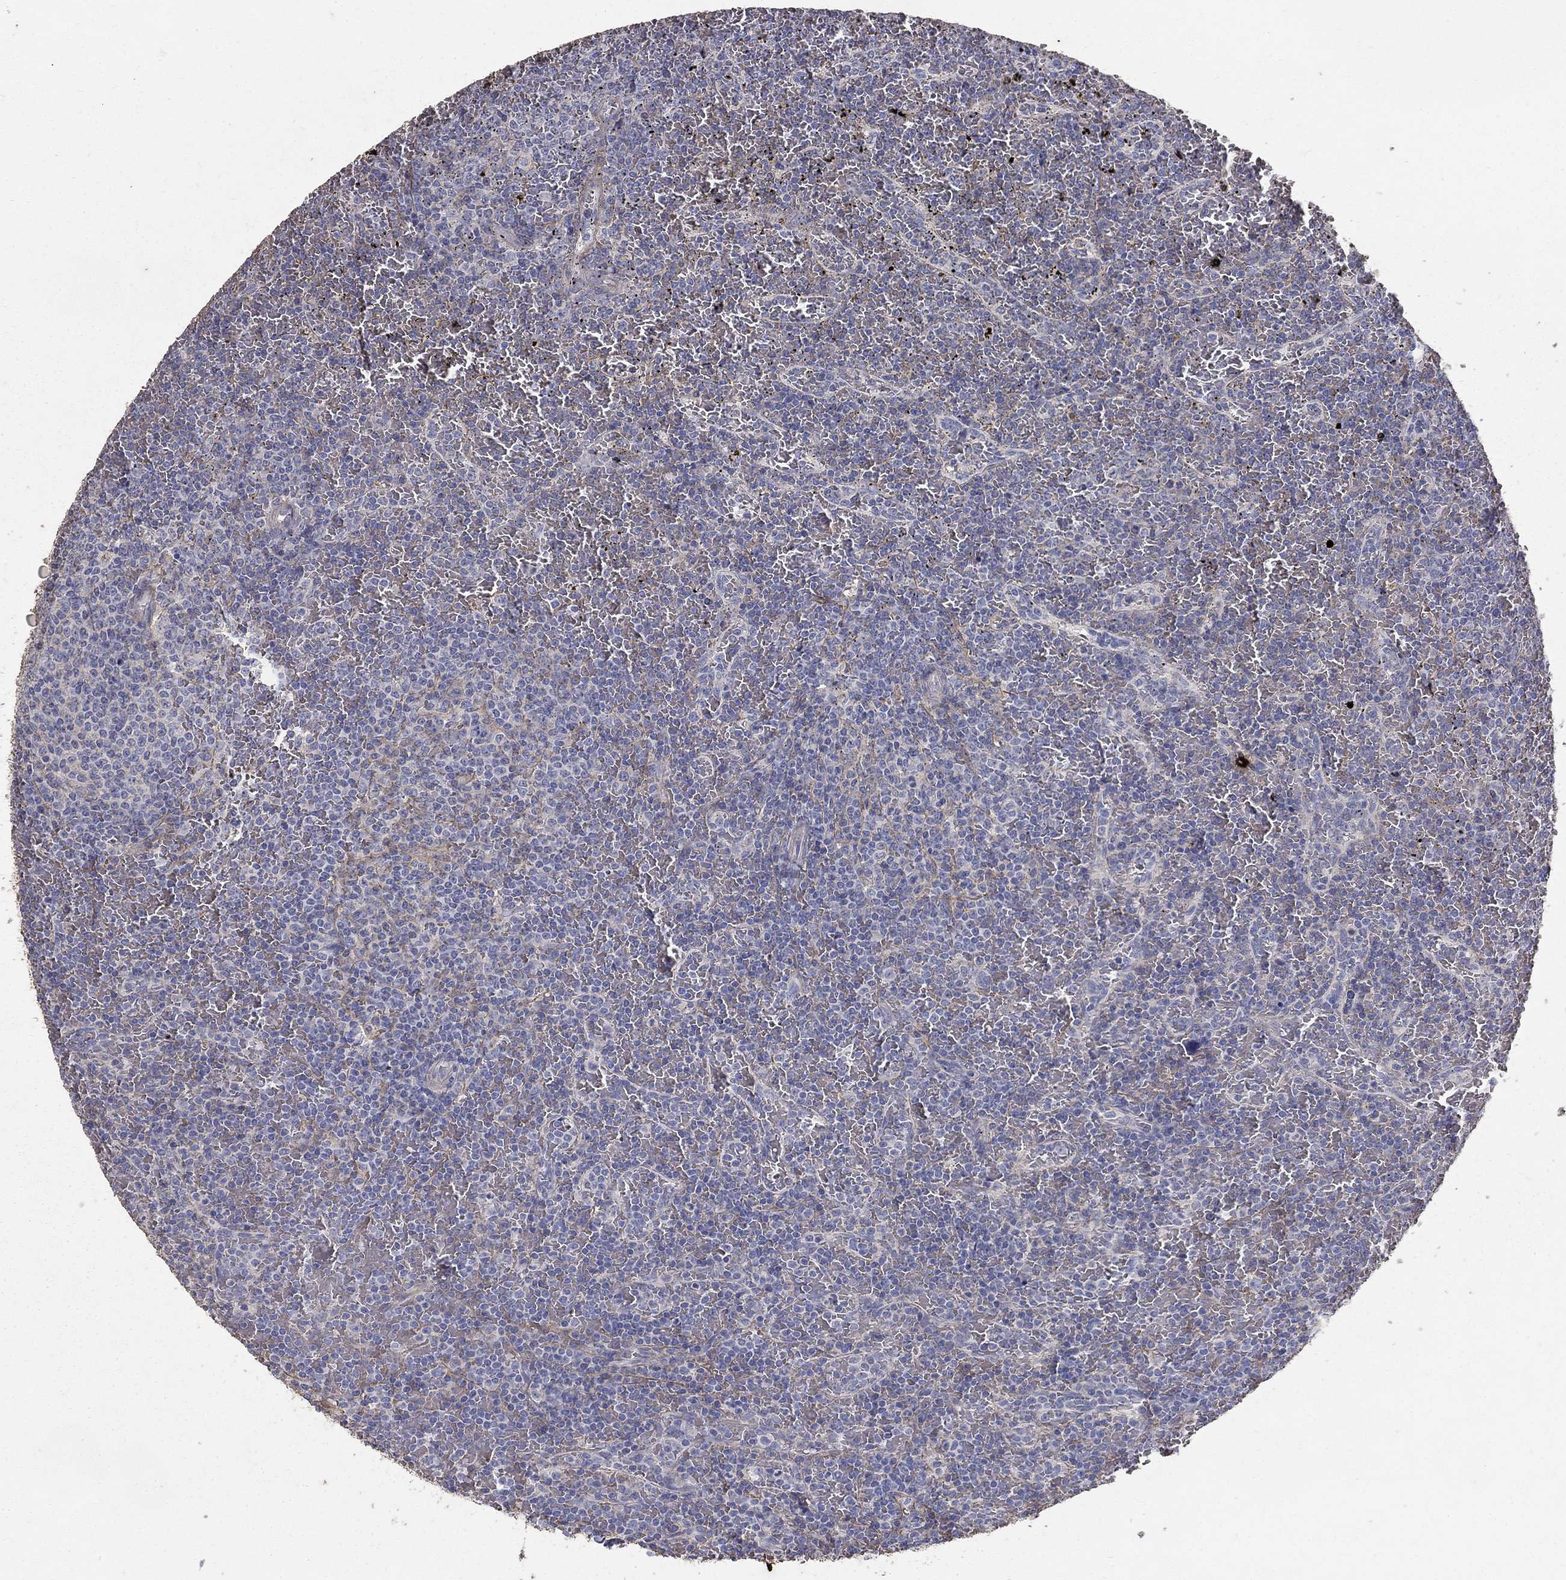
{"staining": {"intensity": "negative", "quantity": "none", "location": "none"}, "tissue": "lymphoma", "cell_type": "Tumor cells", "image_type": "cancer", "snomed": [{"axis": "morphology", "description": "Malignant lymphoma, non-Hodgkin's type, Low grade"}, {"axis": "topography", "description": "Spleen"}], "caption": "Tumor cells are negative for protein expression in human lymphoma. The staining was performed using DAB to visualize the protein expression in brown, while the nuclei were stained in blue with hematoxylin (Magnification: 20x).", "gene": "MPP2", "patient": {"sex": "female", "age": 77}}